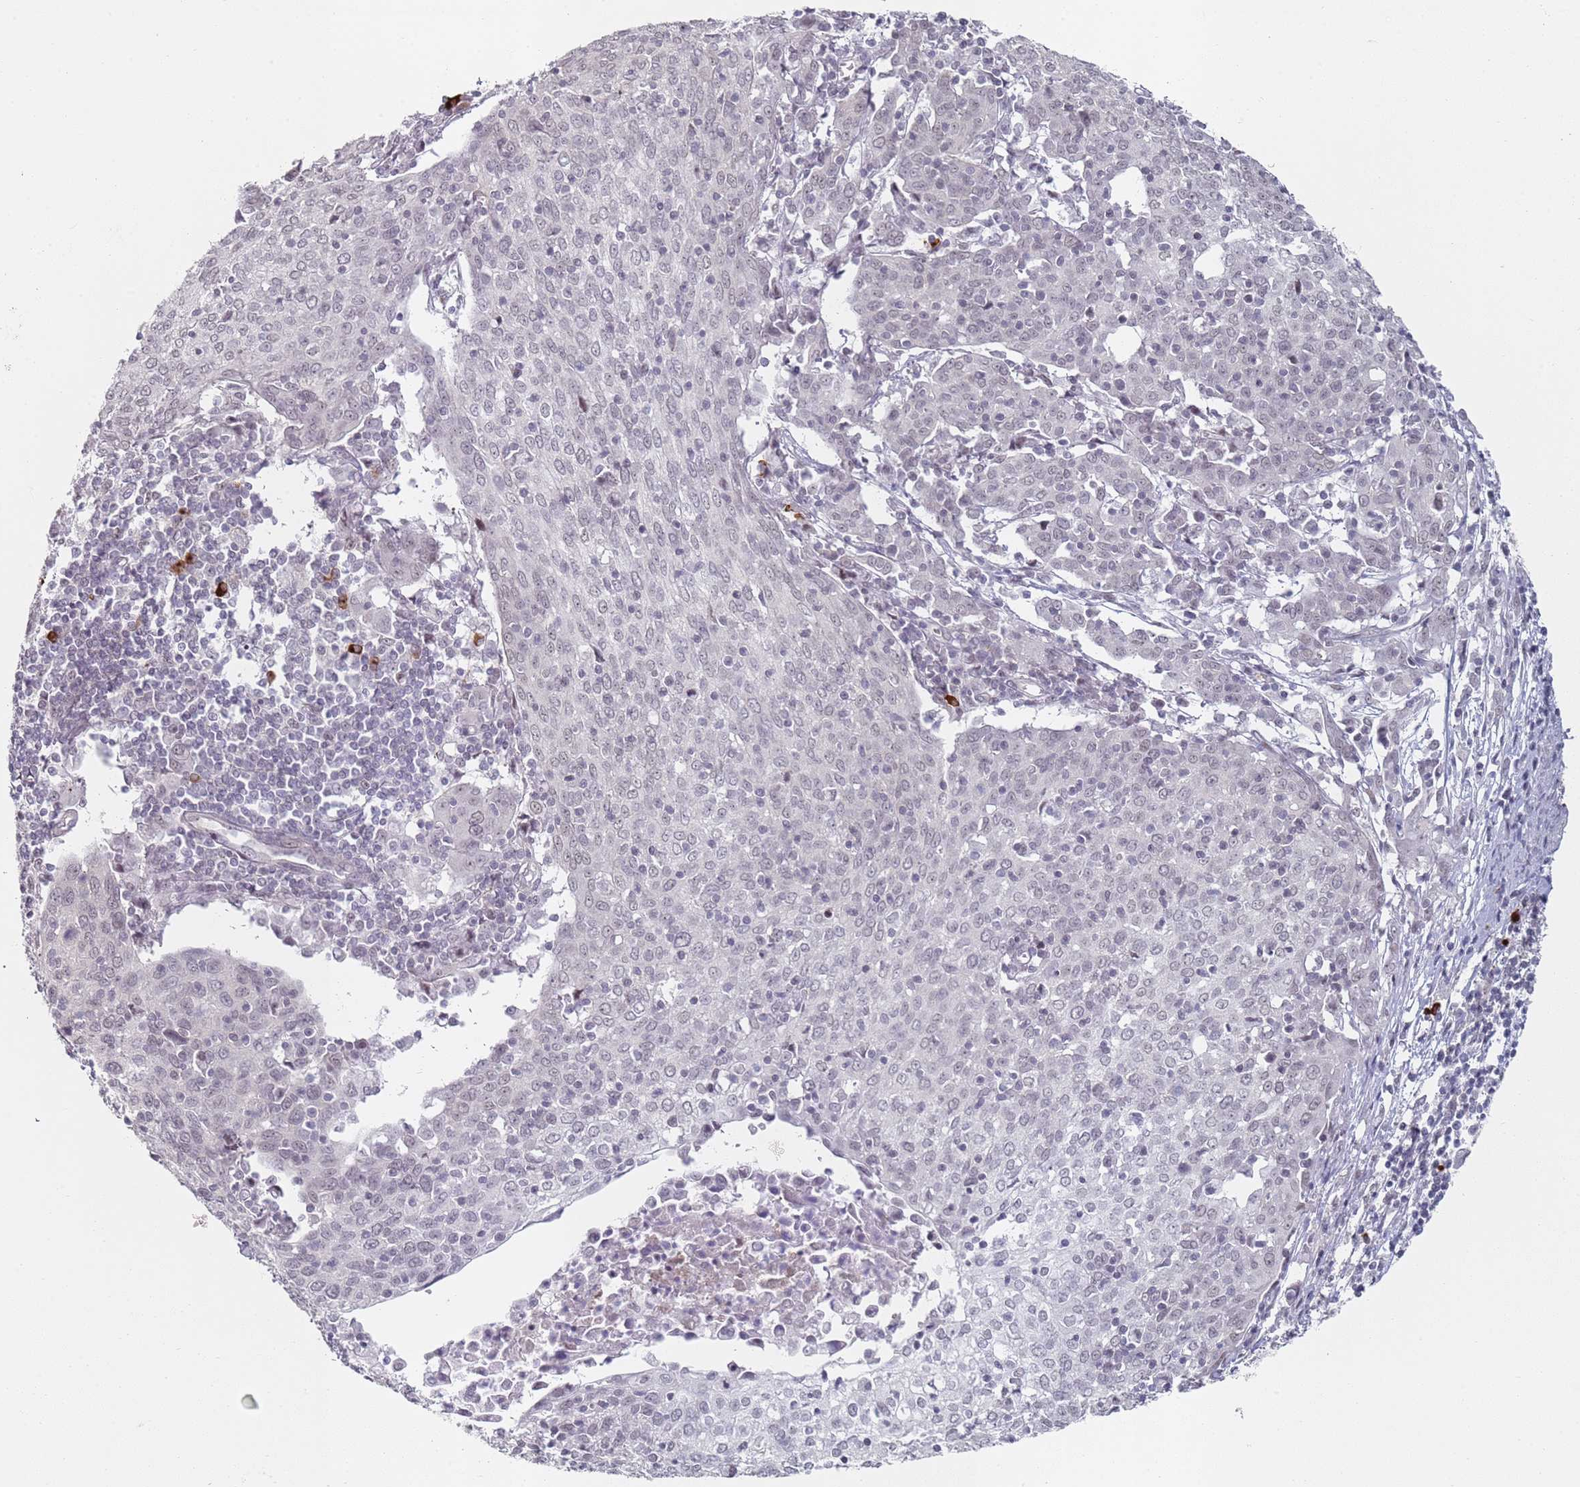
{"staining": {"intensity": "weak", "quantity": "<25%", "location": "nuclear"}, "tissue": "cervical cancer", "cell_type": "Tumor cells", "image_type": "cancer", "snomed": [{"axis": "morphology", "description": "Squamous cell carcinoma, NOS"}, {"axis": "topography", "description": "Cervix"}], "caption": "DAB immunohistochemical staining of cervical squamous cell carcinoma demonstrates no significant staining in tumor cells.", "gene": "ATF6B", "patient": {"sex": "female", "age": 67}}